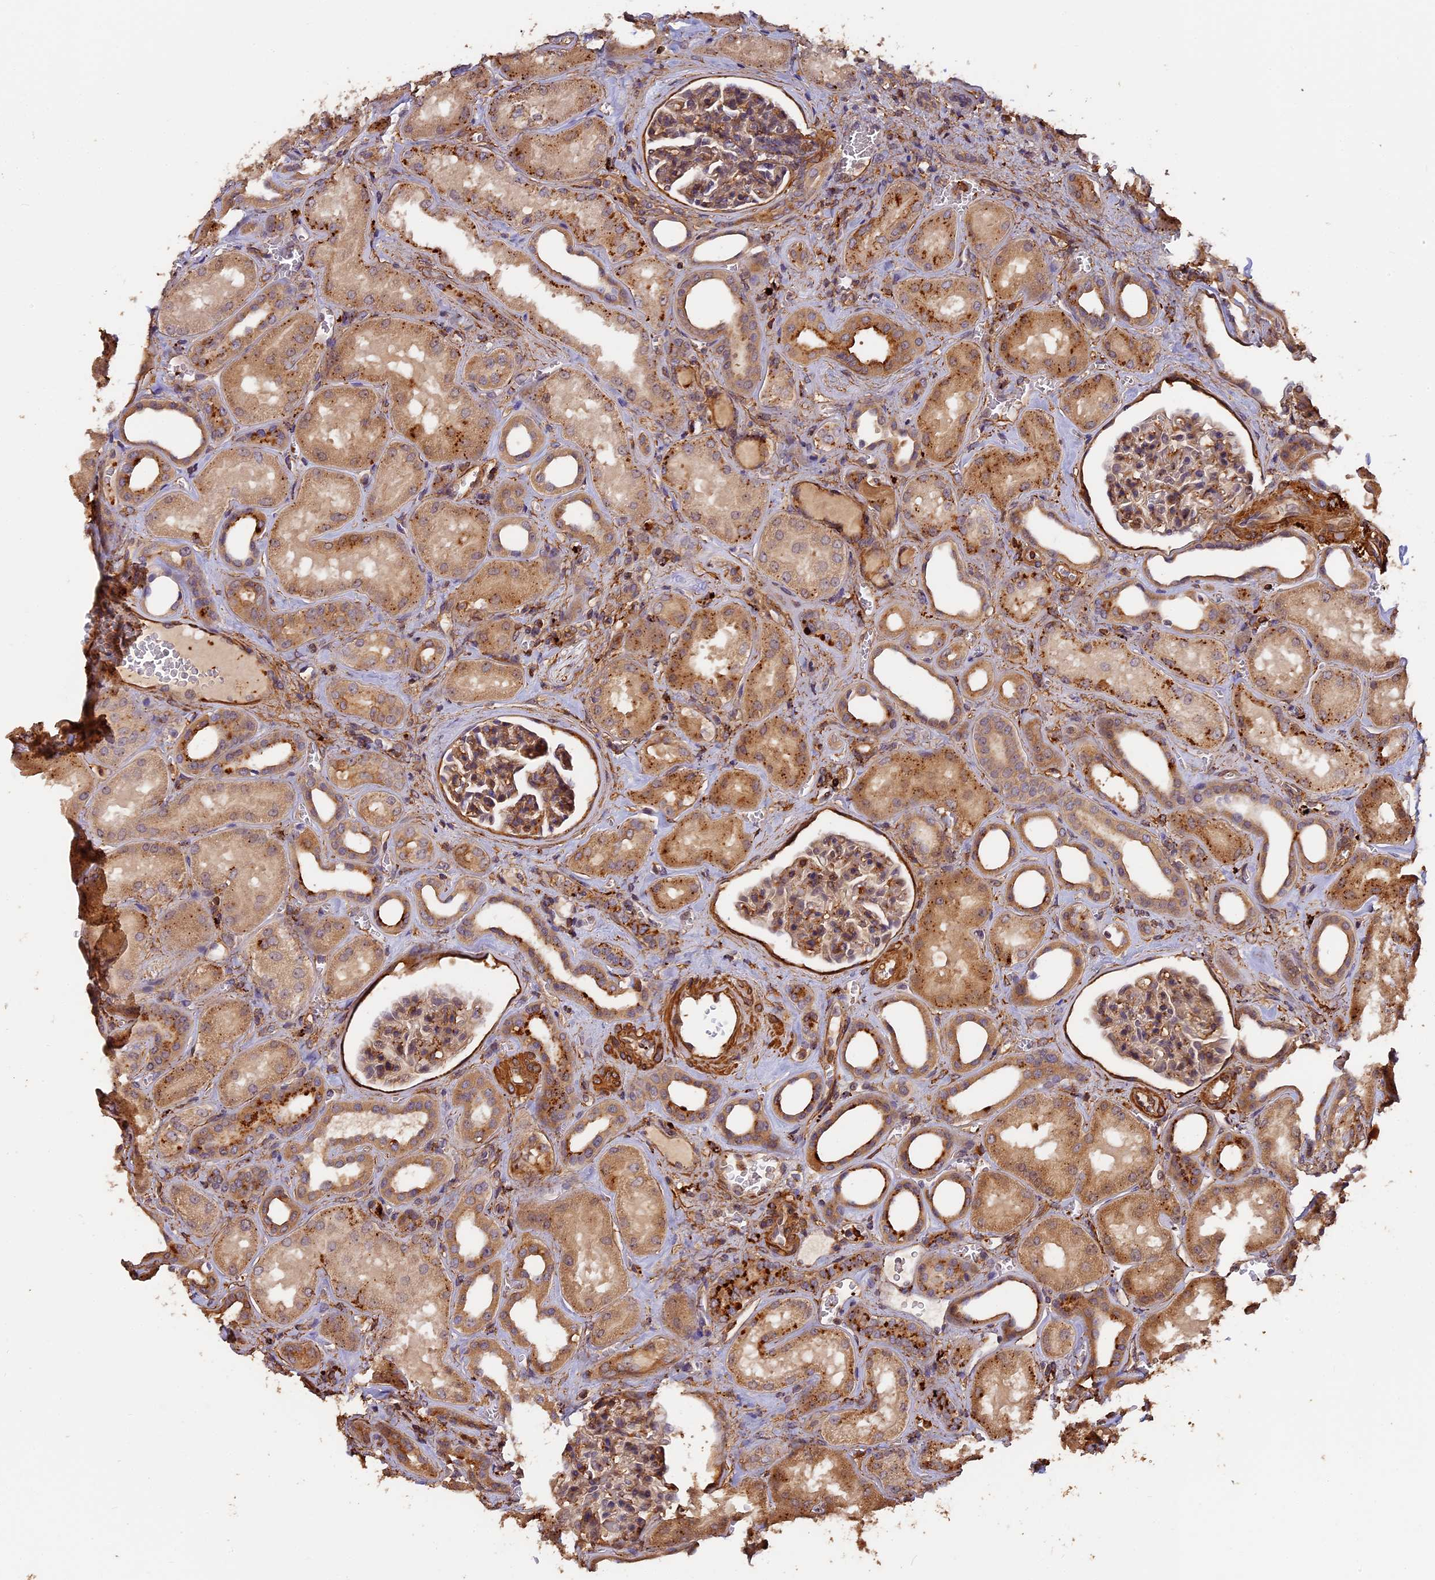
{"staining": {"intensity": "moderate", "quantity": ">75%", "location": "cytoplasmic/membranous"}, "tissue": "kidney", "cell_type": "Cells in glomeruli", "image_type": "normal", "snomed": [{"axis": "morphology", "description": "Normal tissue, NOS"}, {"axis": "morphology", "description": "Adenocarcinoma, NOS"}, {"axis": "topography", "description": "Kidney"}], "caption": "Immunohistochemical staining of benign kidney shows medium levels of moderate cytoplasmic/membranous positivity in about >75% of cells in glomeruli. Using DAB (brown) and hematoxylin (blue) stains, captured at high magnification using brightfield microscopy.", "gene": "MMP15", "patient": {"sex": "female", "age": 68}}